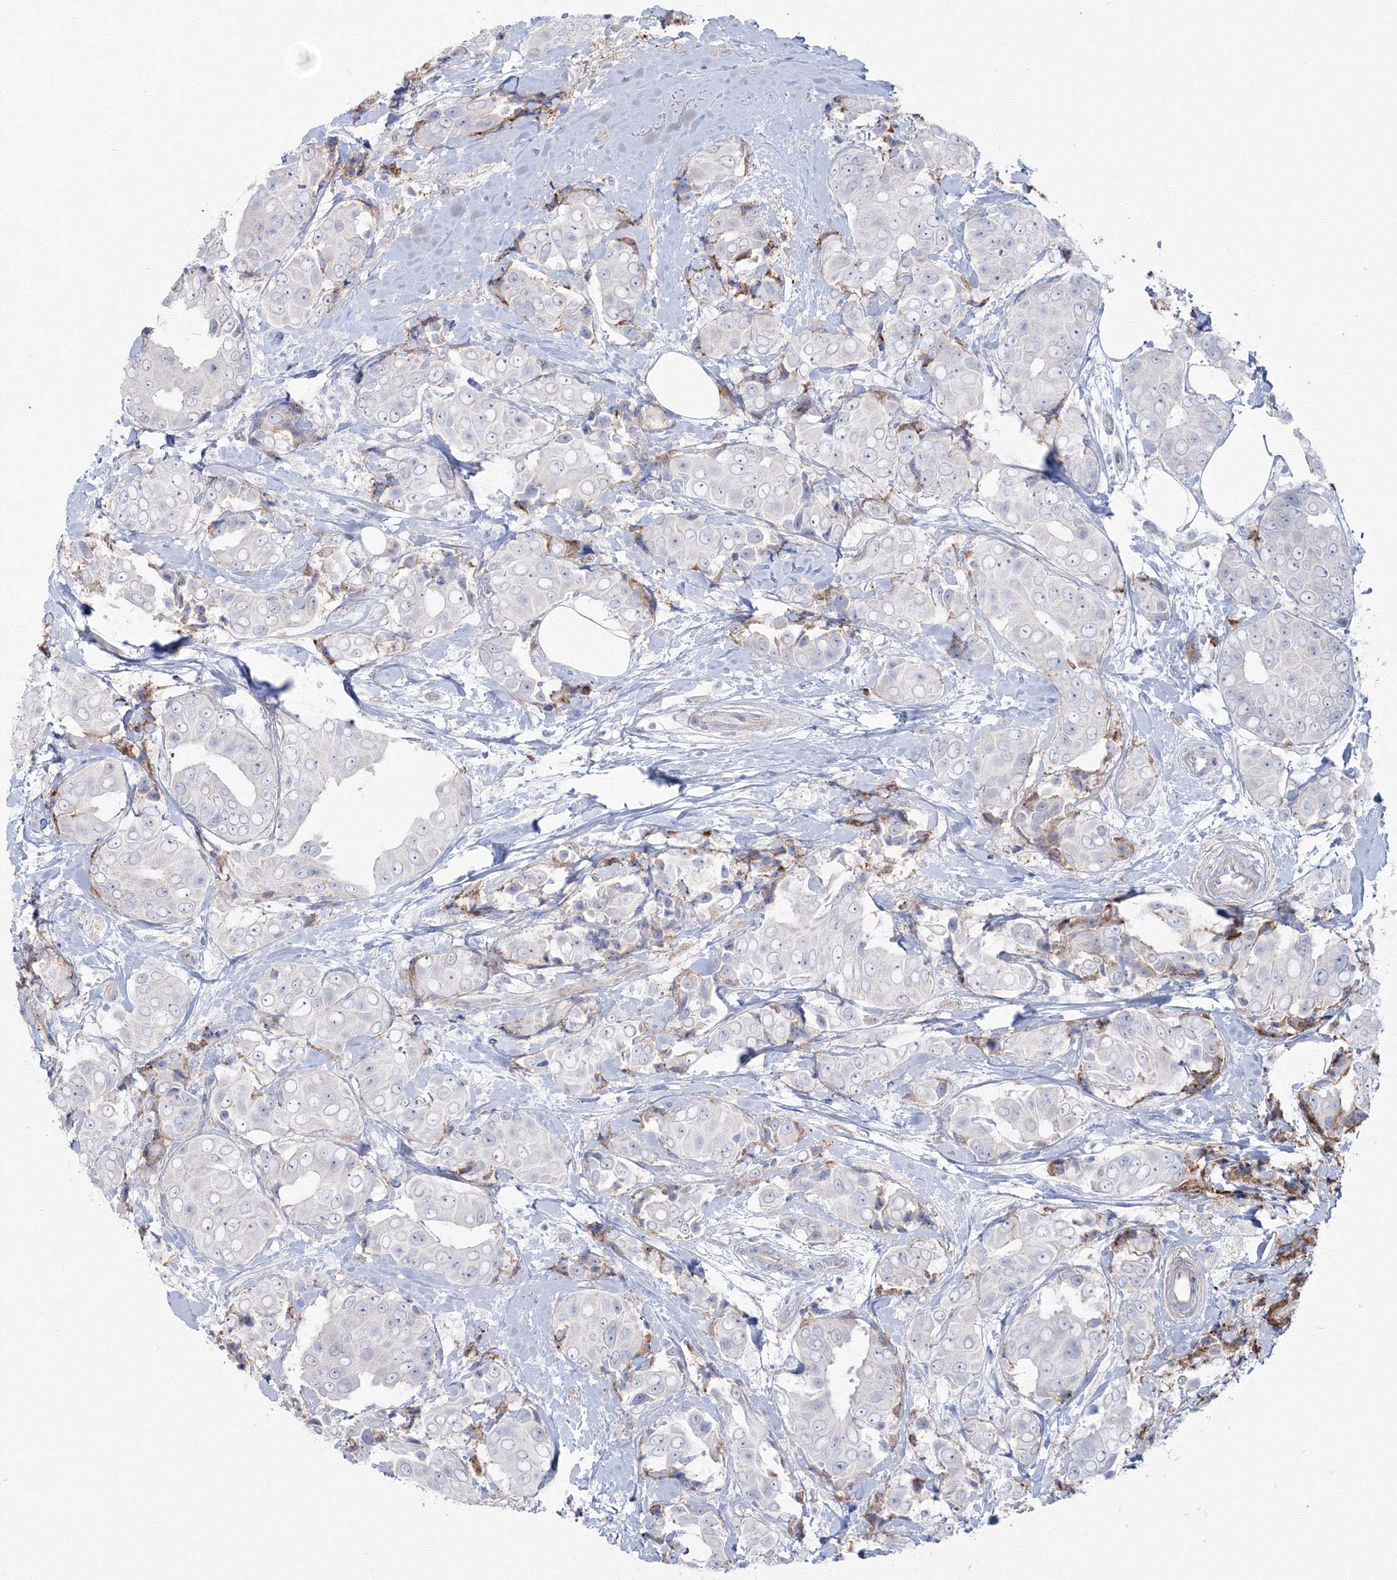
{"staining": {"intensity": "negative", "quantity": "none", "location": "none"}, "tissue": "breast cancer", "cell_type": "Tumor cells", "image_type": "cancer", "snomed": [{"axis": "morphology", "description": "Normal tissue, NOS"}, {"axis": "morphology", "description": "Duct carcinoma"}, {"axis": "topography", "description": "Breast"}], "caption": "High power microscopy photomicrograph of an IHC micrograph of breast cancer, revealing no significant expression in tumor cells.", "gene": "HYAL2", "patient": {"sex": "female", "age": 39}}